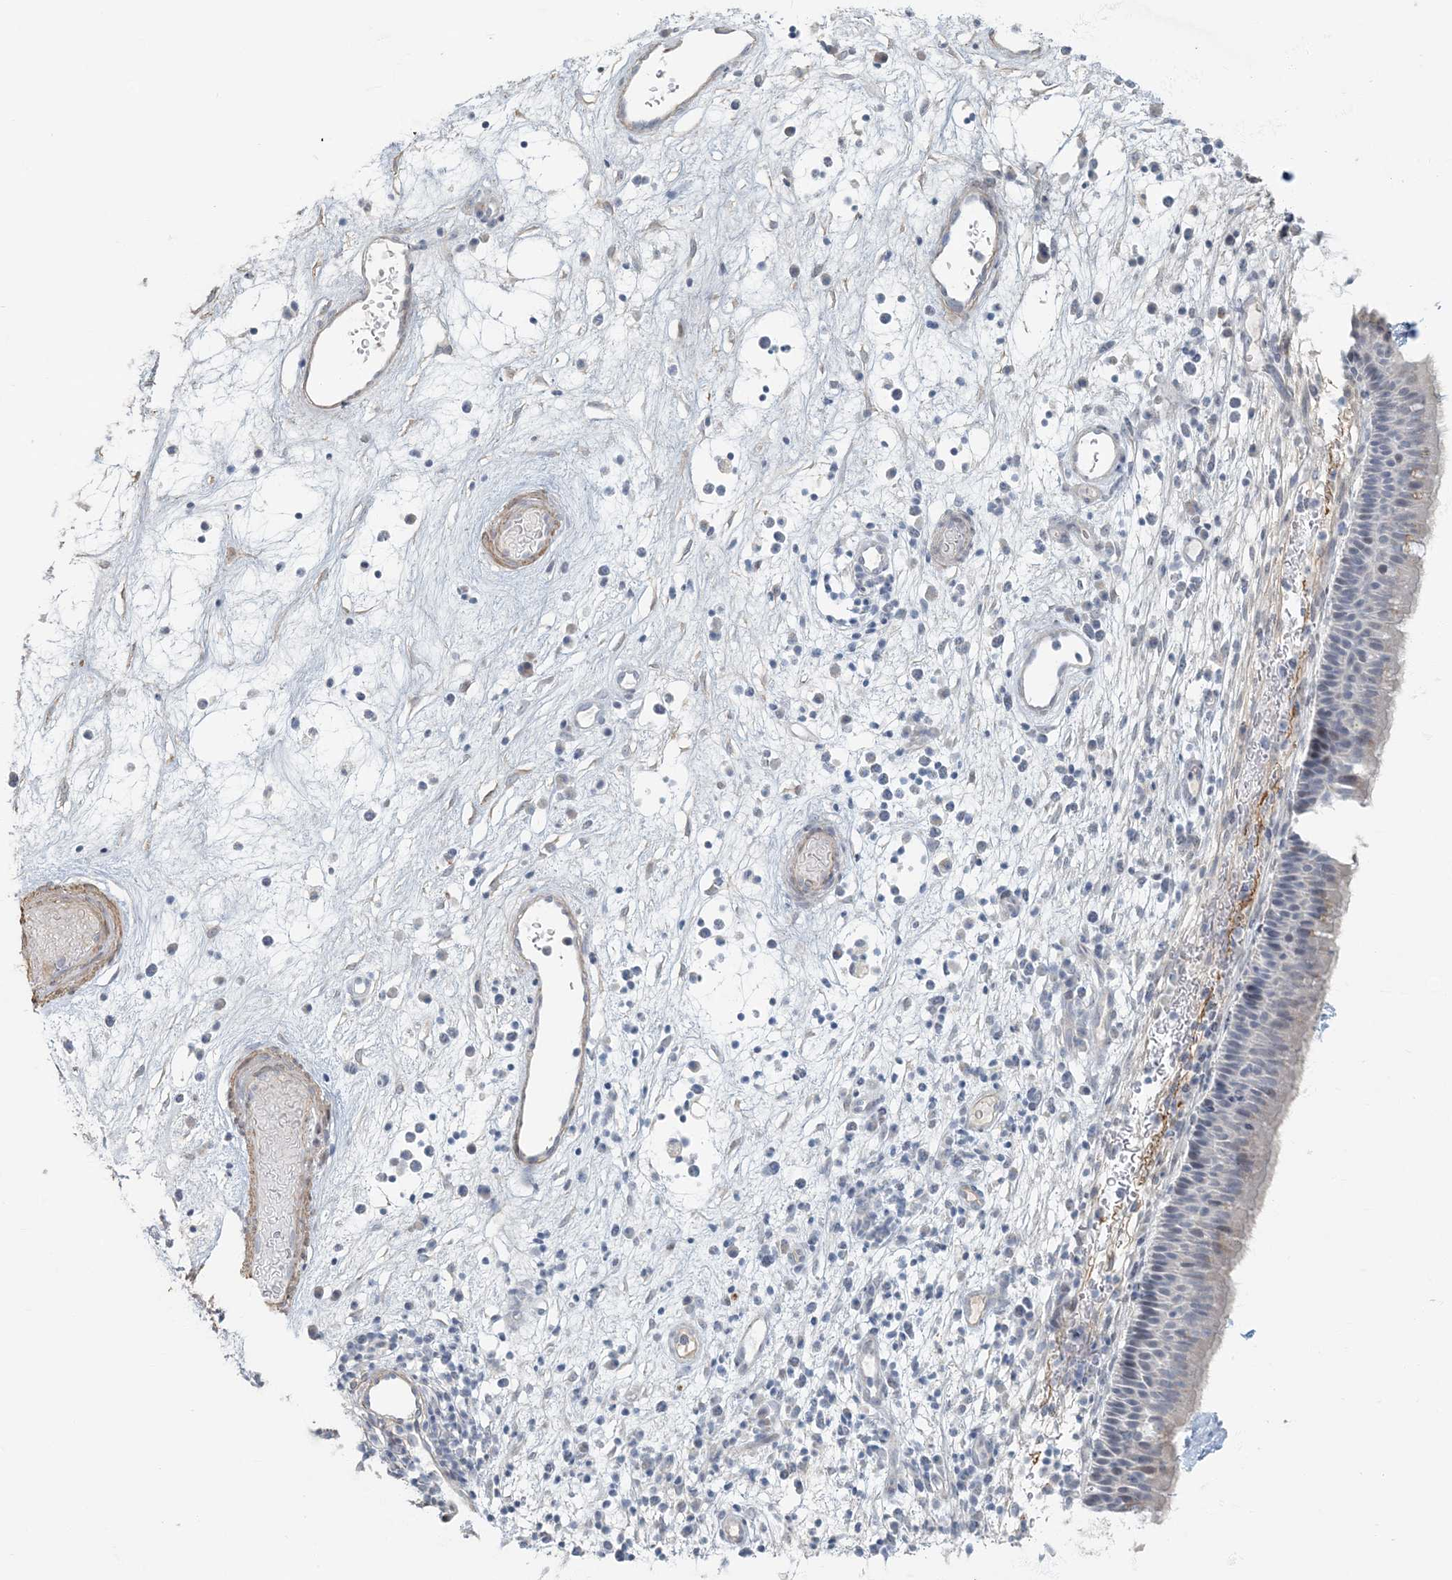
{"staining": {"intensity": "negative", "quantity": "none", "location": "none"}, "tissue": "nasopharynx", "cell_type": "Respiratory epithelial cells", "image_type": "normal", "snomed": [{"axis": "morphology", "description": "Normal tissue, NOS"}, {"axis": "morphology", "description": "Inflammation, NOS"}, {"axis": "morphology", "description": "Malignant melanoma, Metastatic site"}, {"axis": "topography", "description": "Nasopharynx"}], "caption": "Unremarkable nasopharynx was stained to show a protein in brown. There is no significant expression in respiratory epithelial cells. (Stains: DAB (3,3'-diaminobenzidine) immunohistochemistry (IHC) with hematoxylin counter stain, Microscopy: brightfield microscopy at high magnification).", "gene": "MYOT", "patient": {"sex": "male", "age": 70}}